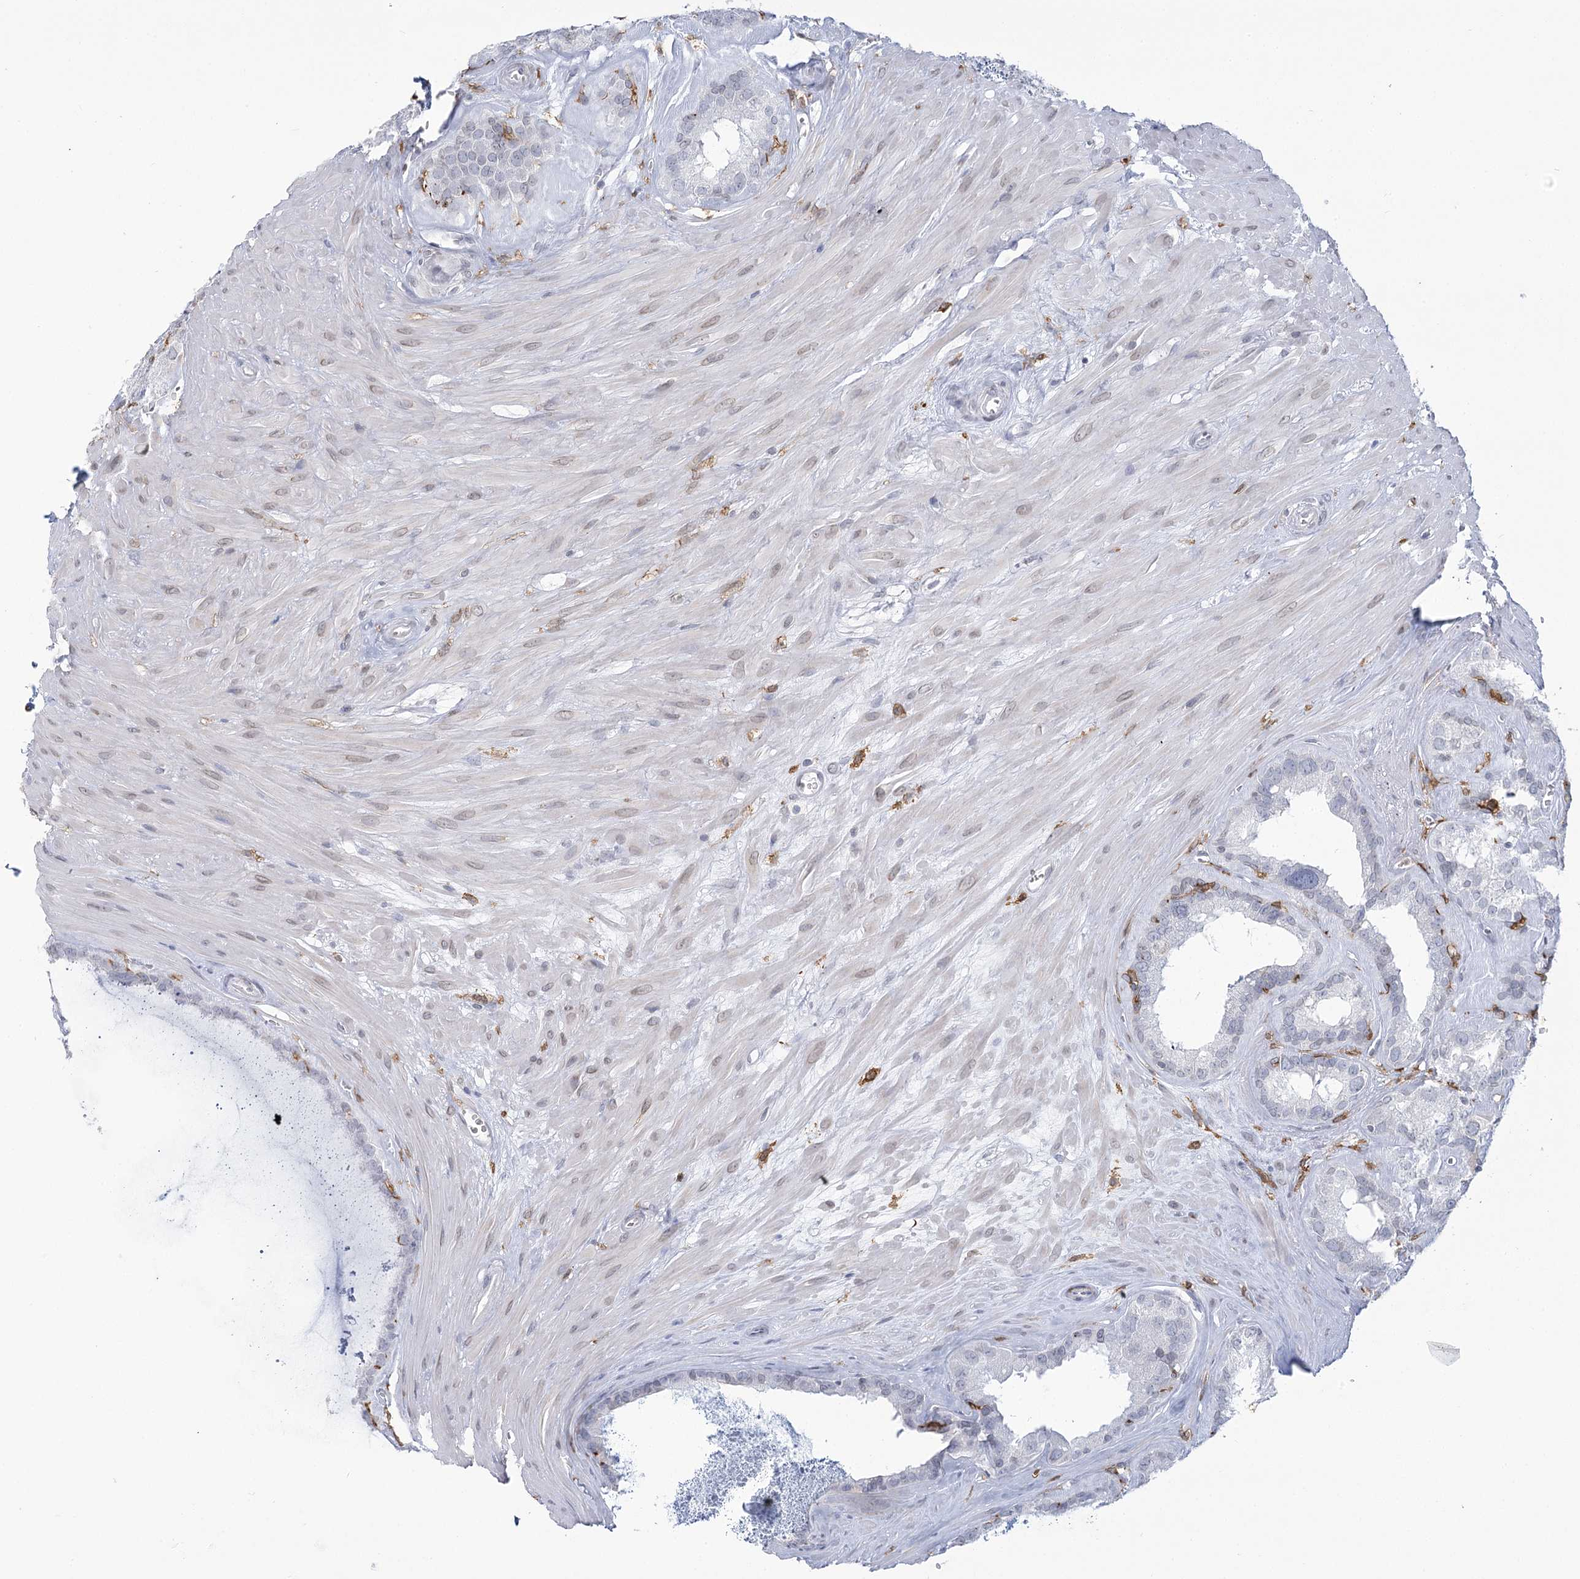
{"staining": {"intensity": "negative", "quantity": "none", "location": "none"}, "tissue": "seminal vesicle", "cell_type": "Glandular cells", "image_type": "normal", "snomed": [{"axis": "morphology", "description": "Normal tissue, NOS"}, {"axis": "topography", "description": "Prostate"}, {"axis": "topography", "description": "Seminal veicle"}], "caption": "The micrograph reveals no significant expression in glandular cells of seminal vesicle. The staining is performed using DAB (3,3'-diaminobenzidine) brown chromogen with nuclei counter-stained in using hematoxylin.", "gene": "C11orf1", "patient": {"sex": "male", "age": 59}}